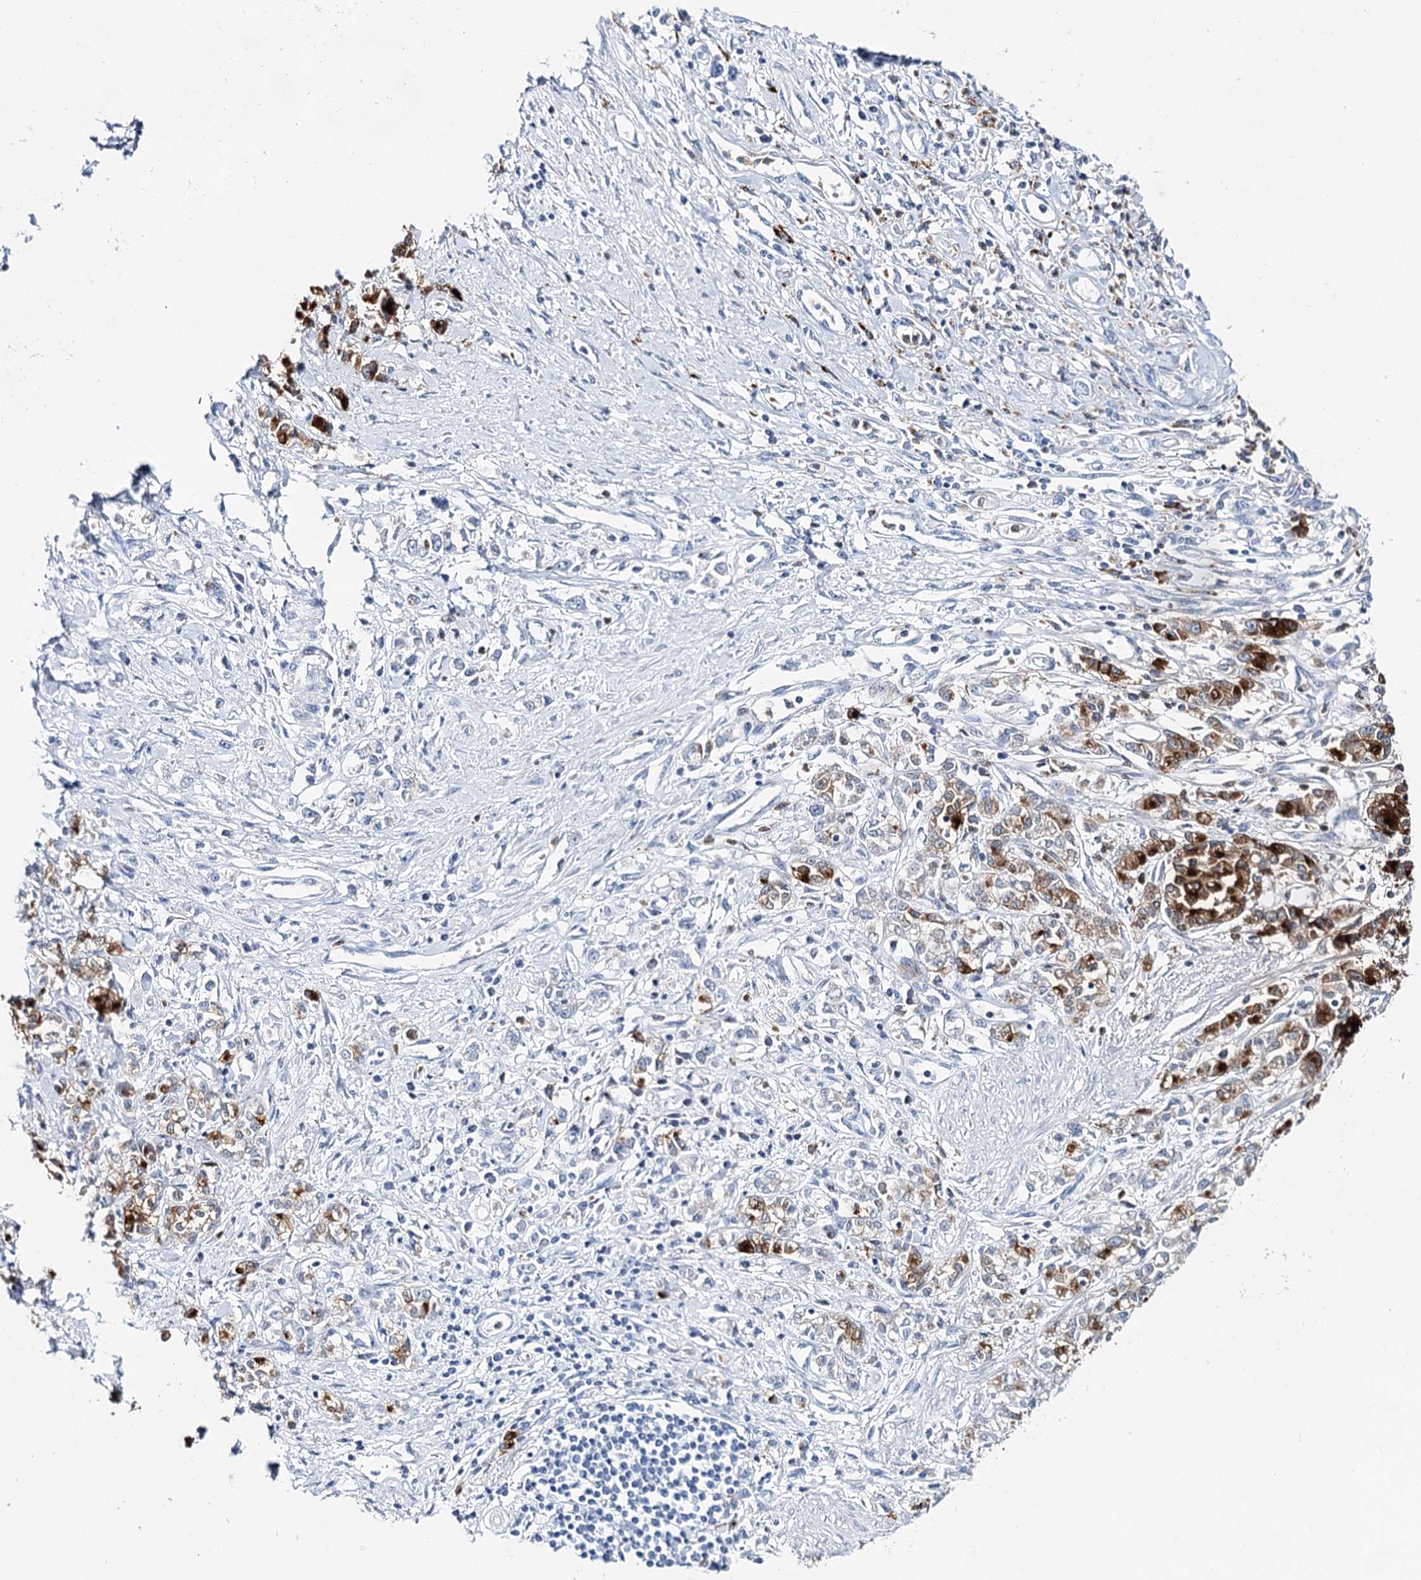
{"staining": {"intensity": "strong", "quantity": ">75%", "location": "cytoplasmic/membranous"}, "tissue": "stomach cancer", "cell_type": "Tumor cells", "image_type": "cancer", "snomed": [{"axis": "morphology", "description": "Adenocarcinoma, NOS"}, {"axis": "topography", "description": "Stomach"}], "caption": "An image of human stomach cancer stained for a protein shows strong cytoplasmic/membranous brown staining in tumor cells. (Stains: DAB in brown, nuclei in blue, Microscopy: brightfield microscopy at high magnification).", "gene": "CEACAM8", "patient": {"sex": "female", "age": 76}}